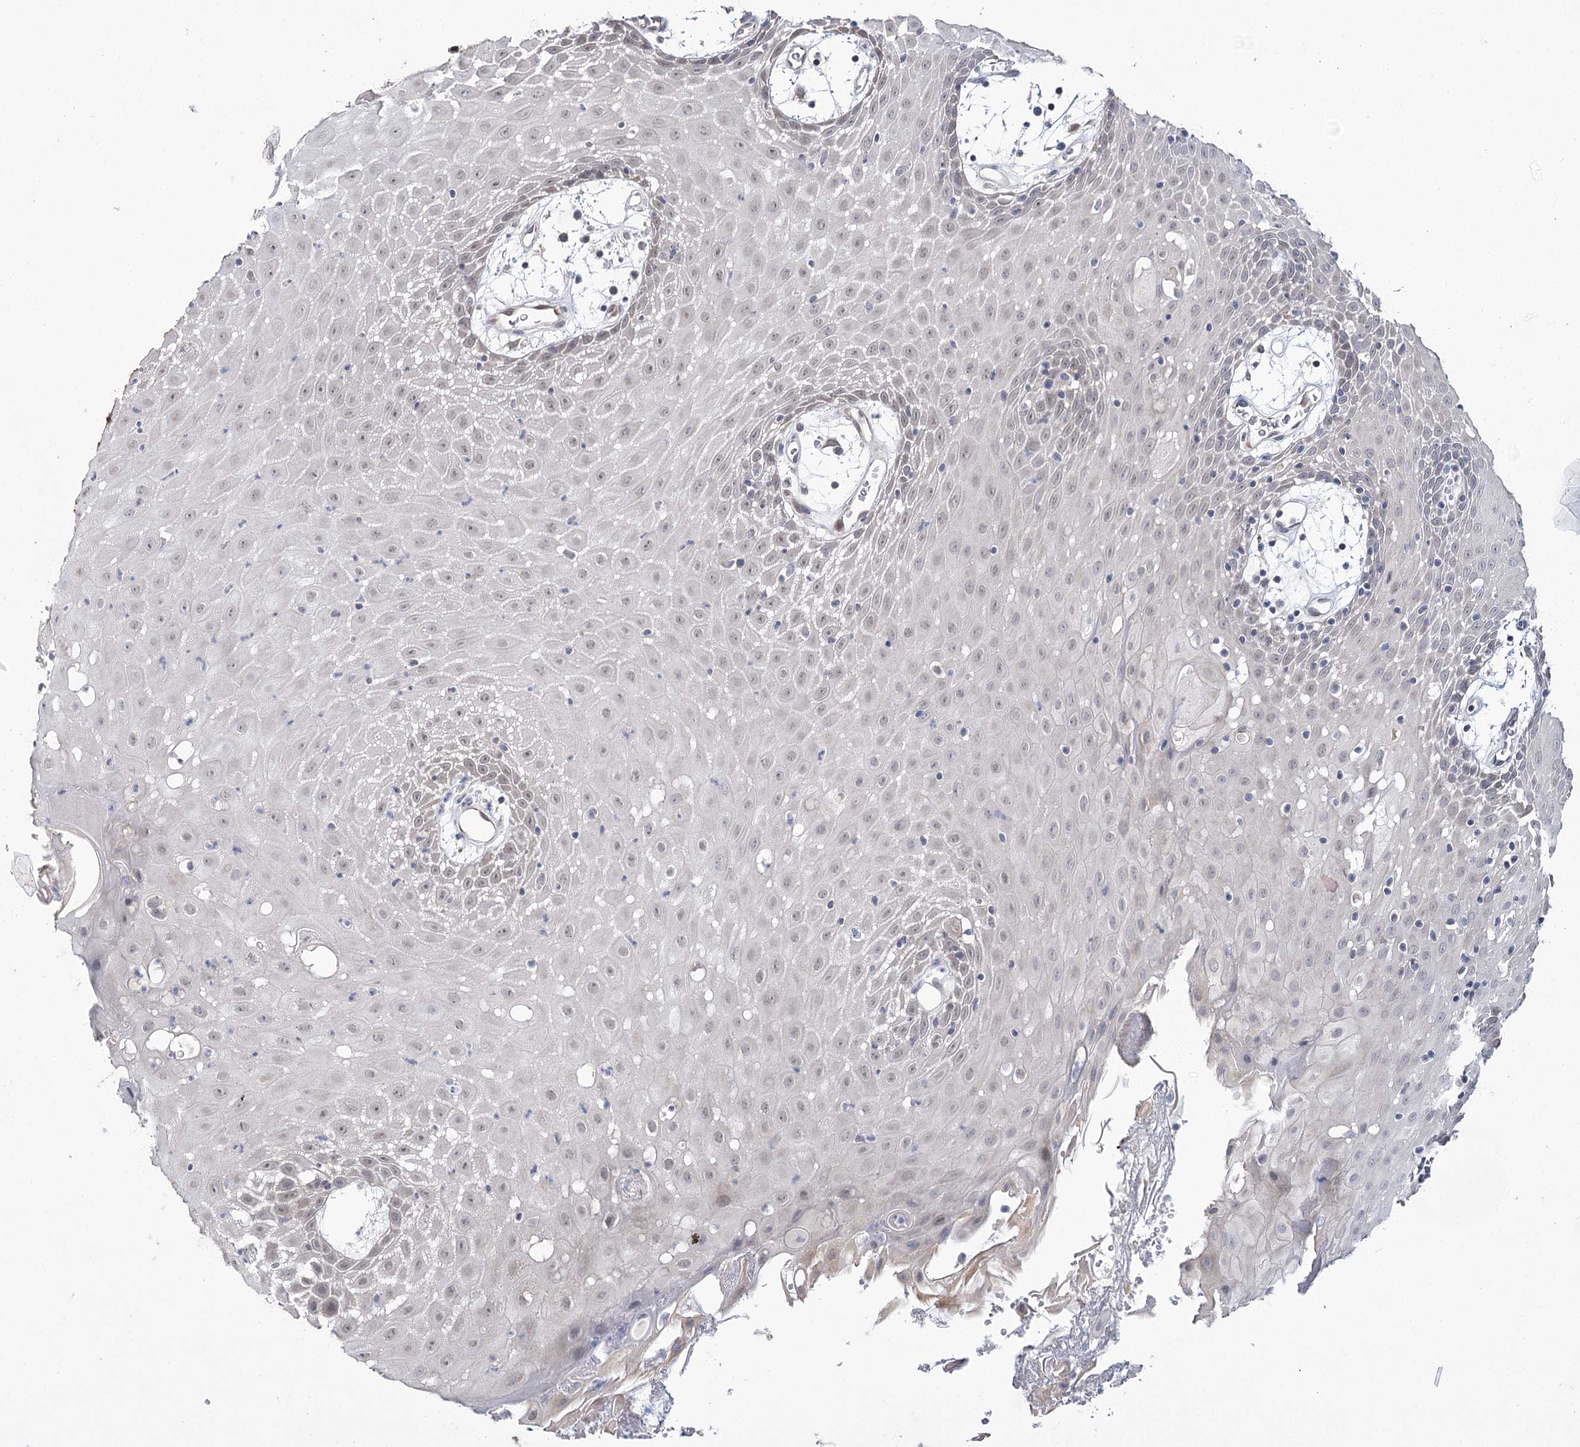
{"staining": {"intensity": "weak", "quantity": "<25%", "location": "nuclear"}, "tissue": "oral mucosa", "cell_type": "Squamous epithelial cells", "image_type": "normal", "snomed": [{"axis": "morphology", "description": "Normal tissue, NOS"}, {"axis": "topography", "description": "Skeletal muscle"}, {"axis": "topography", "description": "Oral tissue"}, {"axis": "topography", "description": "Salivary gland"}, {"axis": "topography", "description": "Peripheral nerve tissue"}], "caption": "A high-resolution photomicrograph shows IHC staining of unremarkable oral mucosa, which demonstrates no significant expression in squamous epithelial cells.", "gene": "PHYHIPL", "patient": {"sex": "male", "age": 54}}